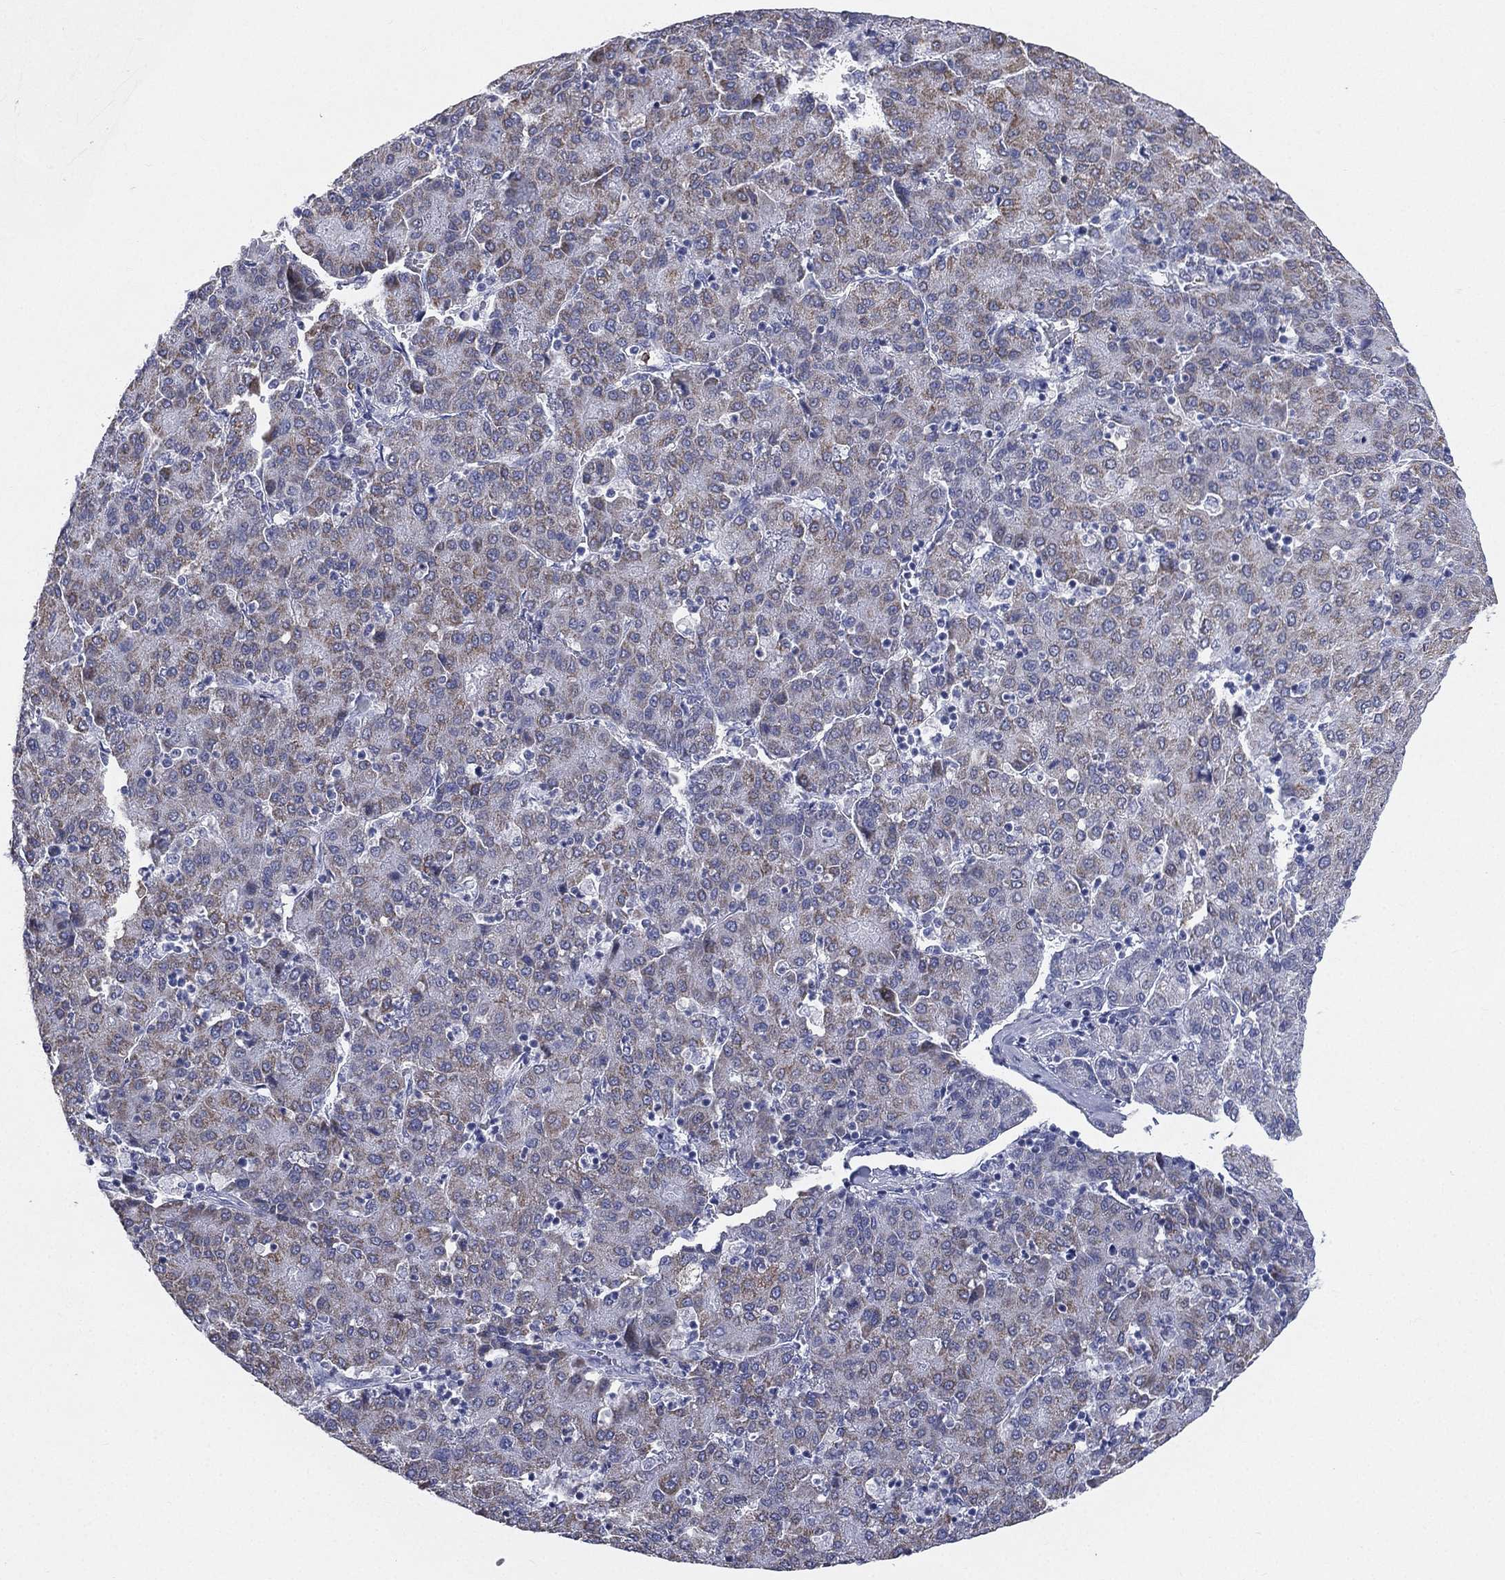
{"staining": {"intensity": "weak", "quantity": "<25%", "location": "cytoplasmic/membranous"}, "tissue": "liver cancer", "cell_type": "Tumor cells", "image_type": "cancer", "snomed": [{"axis": "morphology", "description": "Carcinoma, Hepatocellular, NOS"}, {"axis": "topography", "description": "Liver"}], "caption": "Tumor cells show no significant protein positivity in liver cancer (hepatocellular carcinoma). Brightfield microscopy of immunohistochemistry stained with DAB (brown) and hematoxylin (blue), captured at high magnification.", "gene": "CD22", "patient": {"sex": "male", "age": 65}}